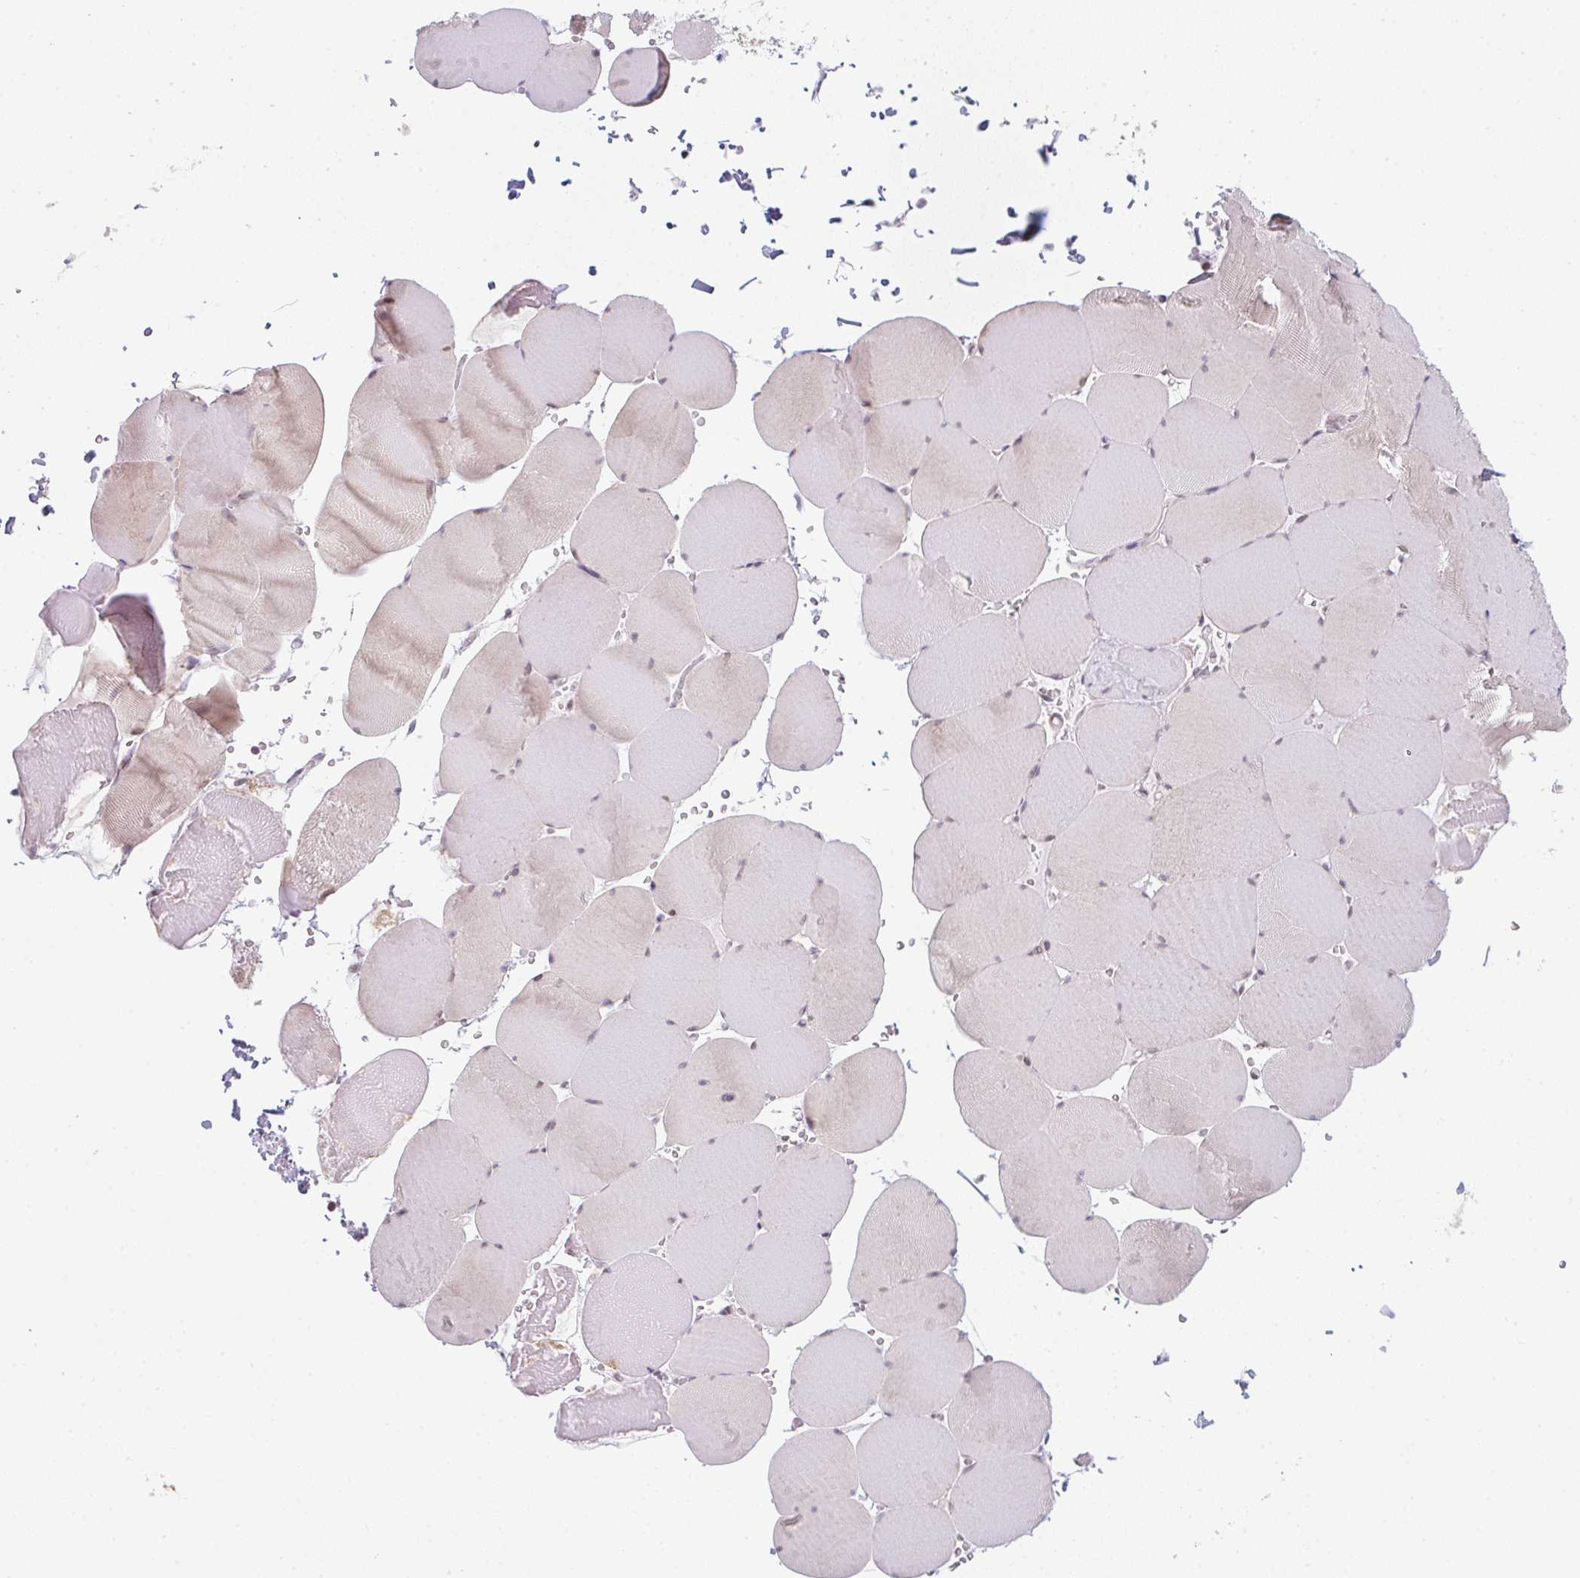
{"staining": {"intensity": "weak", "quantity": "<25%", "location": "cytoplasmic/membranous"}, "tissue": "skeletal muscle", "cell_type": "Myocytes", "image_type": "normal", "snomed": [{"axis": "morphology", "description": "Normal tissue, NOS"}, {"axis": "topography", "description": "Skeletal muscle"}, {"axis": "topography", "description": "Head-Neck"}], "caption": "The micrograph demonstrates no staining of myocytes in normal skeletal muscle. (Brightfield microscopy of DAB (3,3'-diaminobenzidine) immunohistochemistry (IHC) at high magnification).", "gene": "TMEM237", "patient": {"sex": "male", "age": 66}}